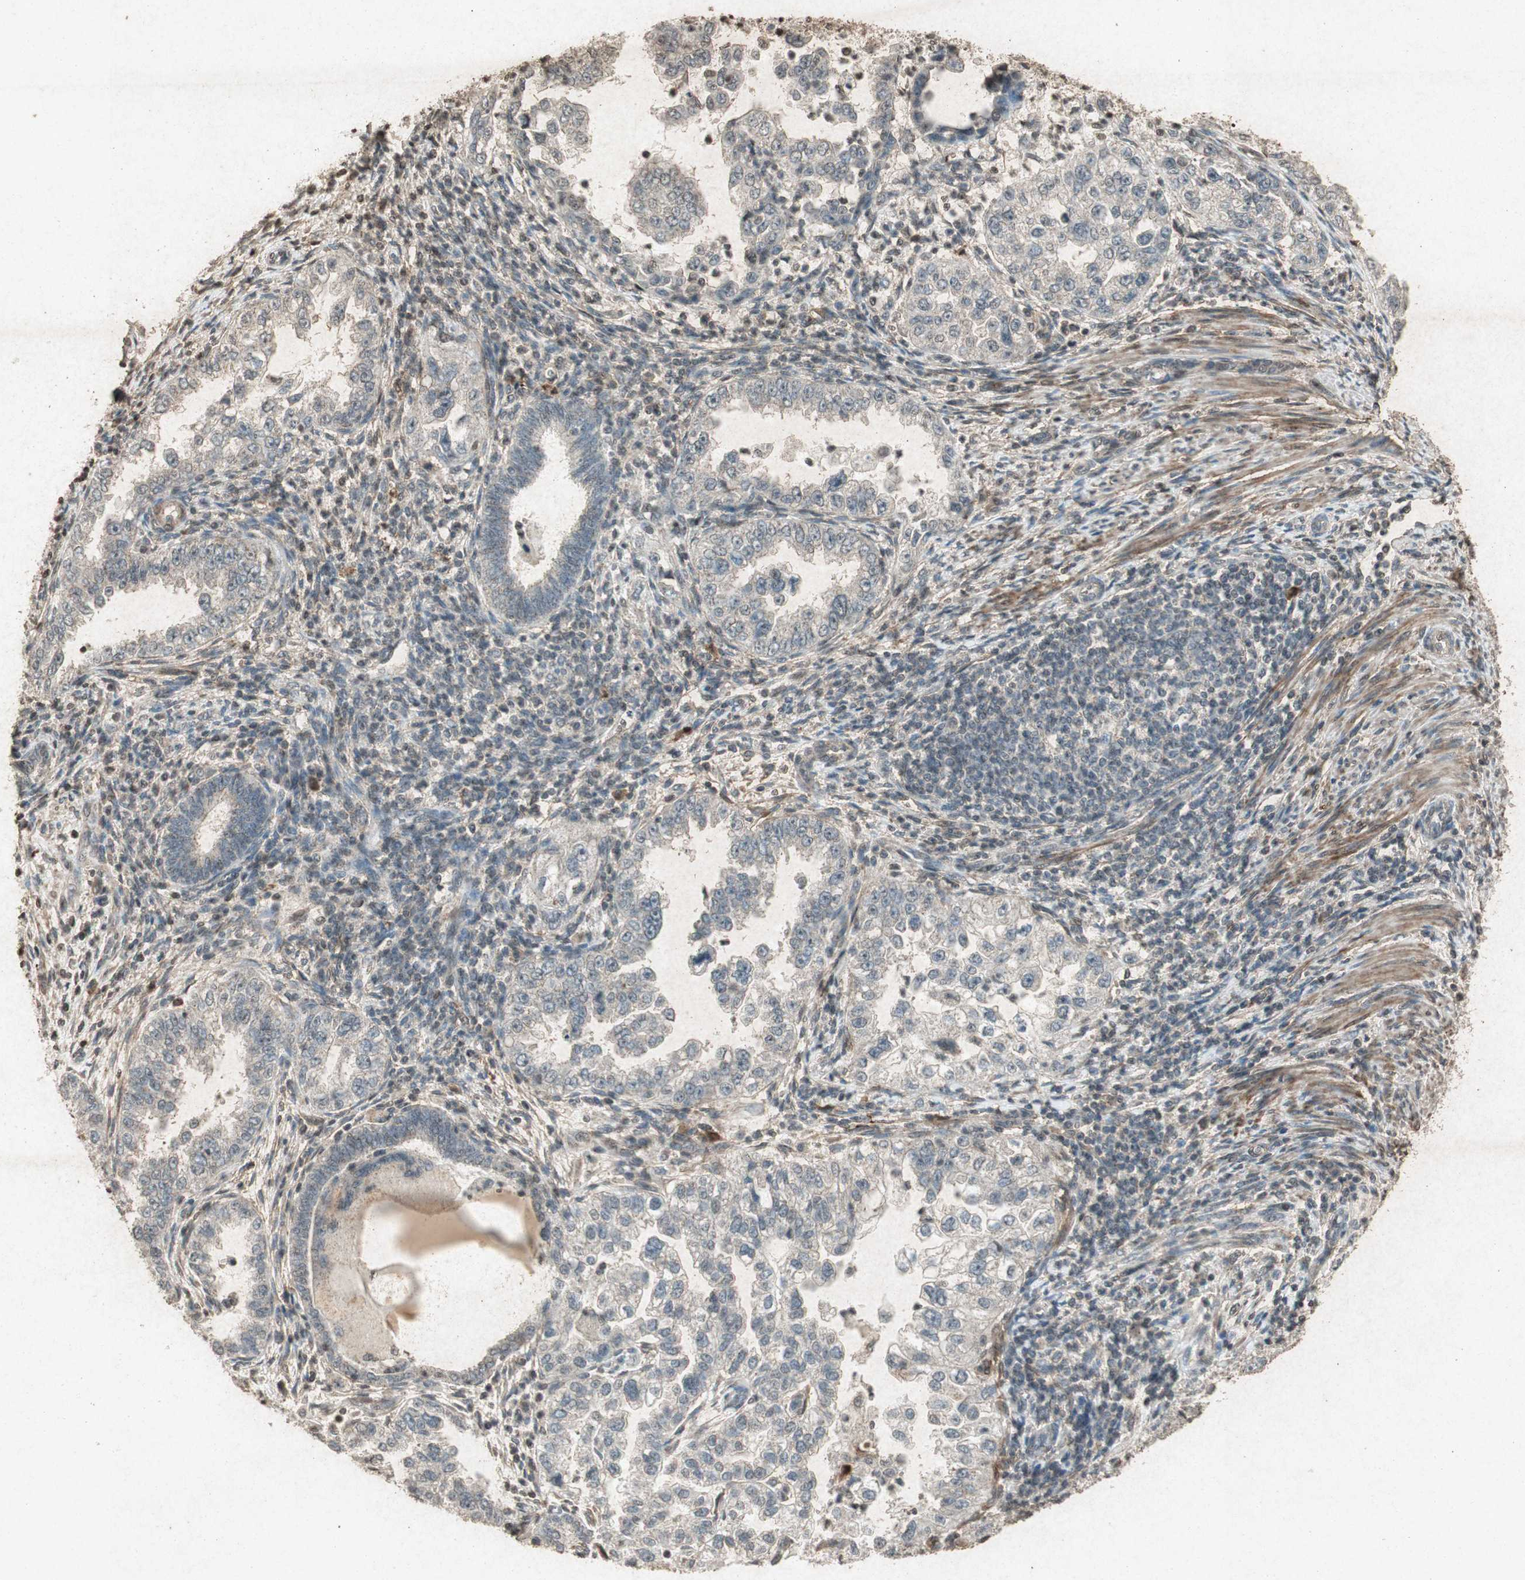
{"staining": {"intensity": "negative", "quantity": "none", "location": "none"}, "tissue": "endometrial cancer", "cell_type": "Tumor cells", "image_type": "cancer", "snomed": [{"axis": "morphology", "description": "Adenocarcinoma, NOS"}, {"axis": "topography", "description": "Endometrium"}], "caption": "Histopathology image shows no significant protein positivity in tumor cells of endometrial cancer (adenocarcinoma). (DAB (3,3'-diaminobenzidine) IHC visualized using brightfield microscopy, high magnification).", "gene": "PRKG1", "patient": {"sex": "female", "age": 85}}